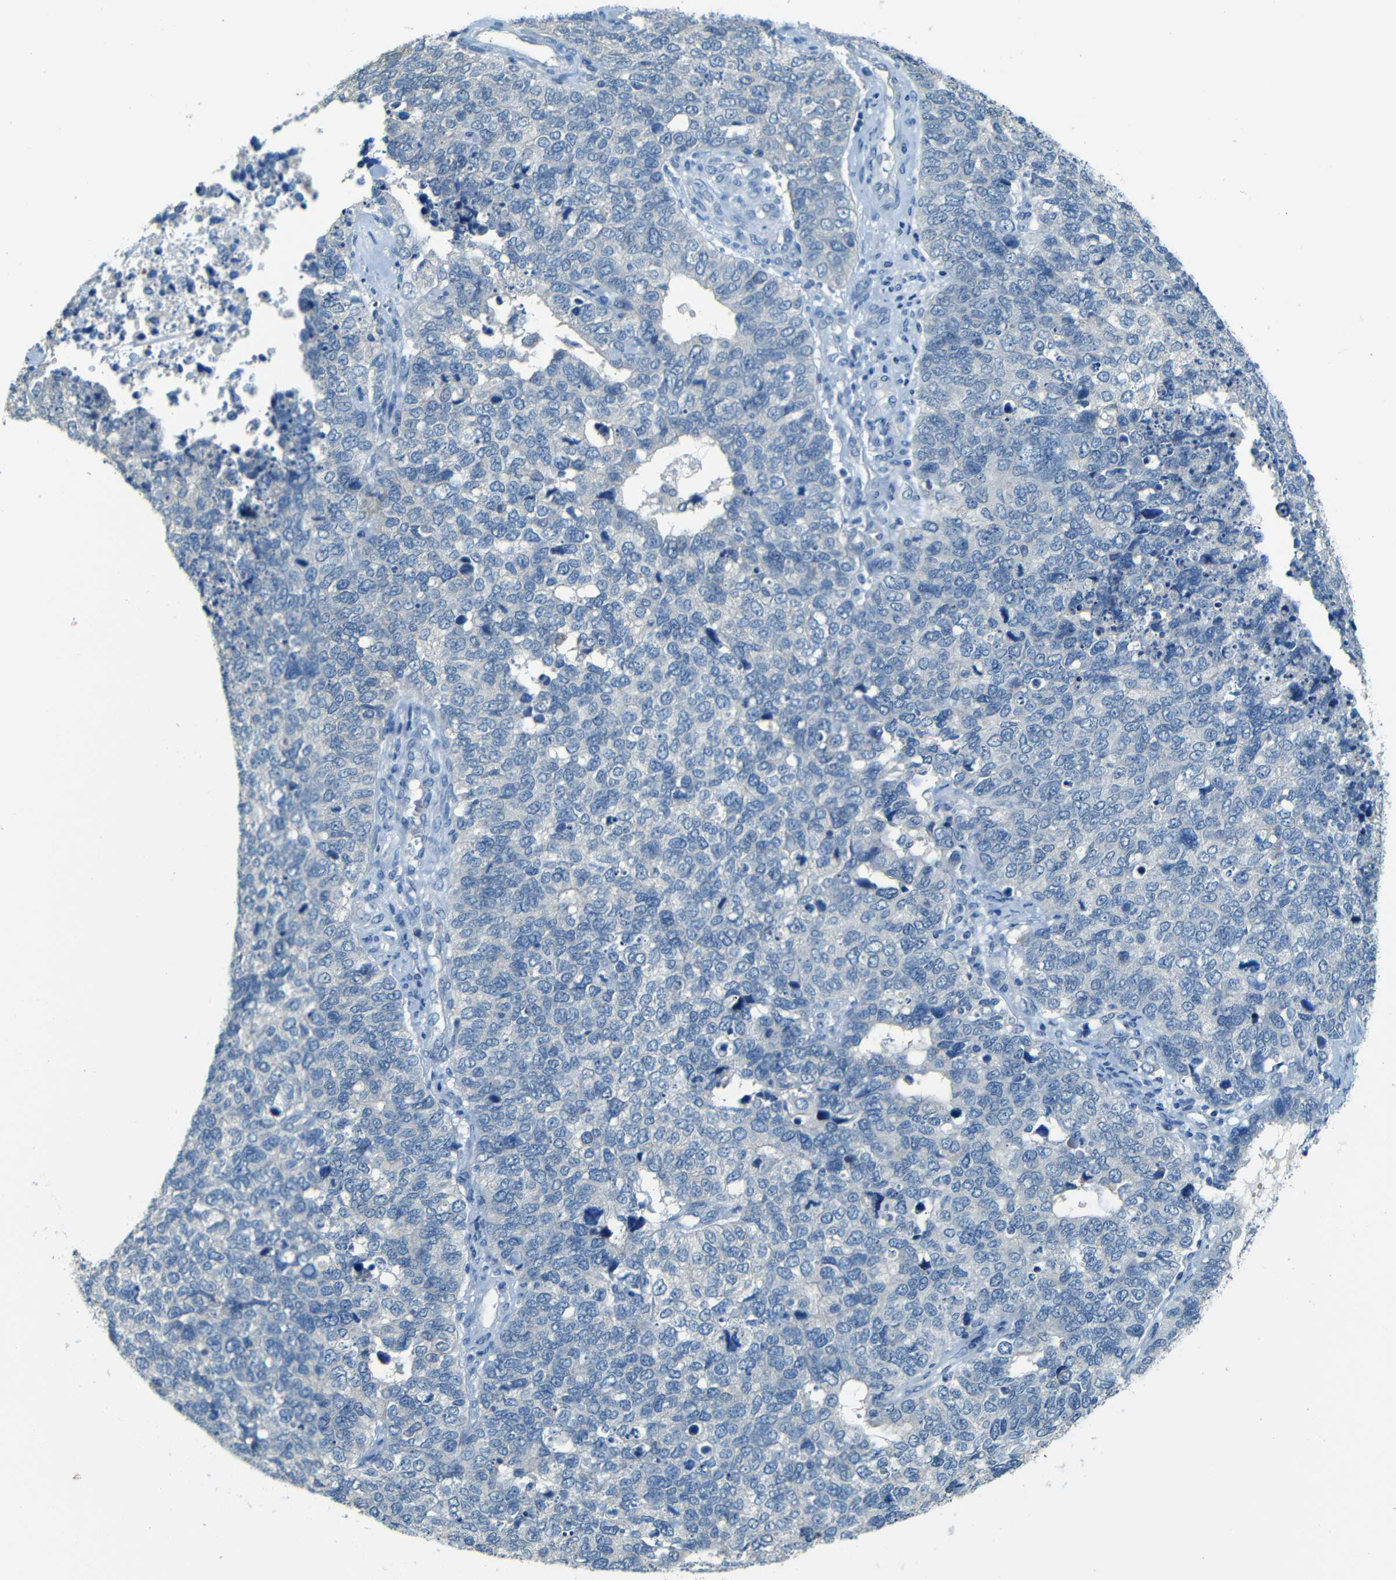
{"staining": {"intensity": "negative", "quantity": "none", "location": "none"}, "tissue": "cervical cancer", "cell_type": "Tumor cells", "image_type": "cancer", "snomed": [{"axis": "morphology", "description": "Squamous cell carcinoma, NOS"}, {"axis": "topography", "description": "Cervix"}], "caption": "Human cervical squamous cell carcinoma stained for a protein using IHC displays no staining in tumor cells.", "gene": "ZMAT1", "patient": {"sex": "female", "age": 63}}